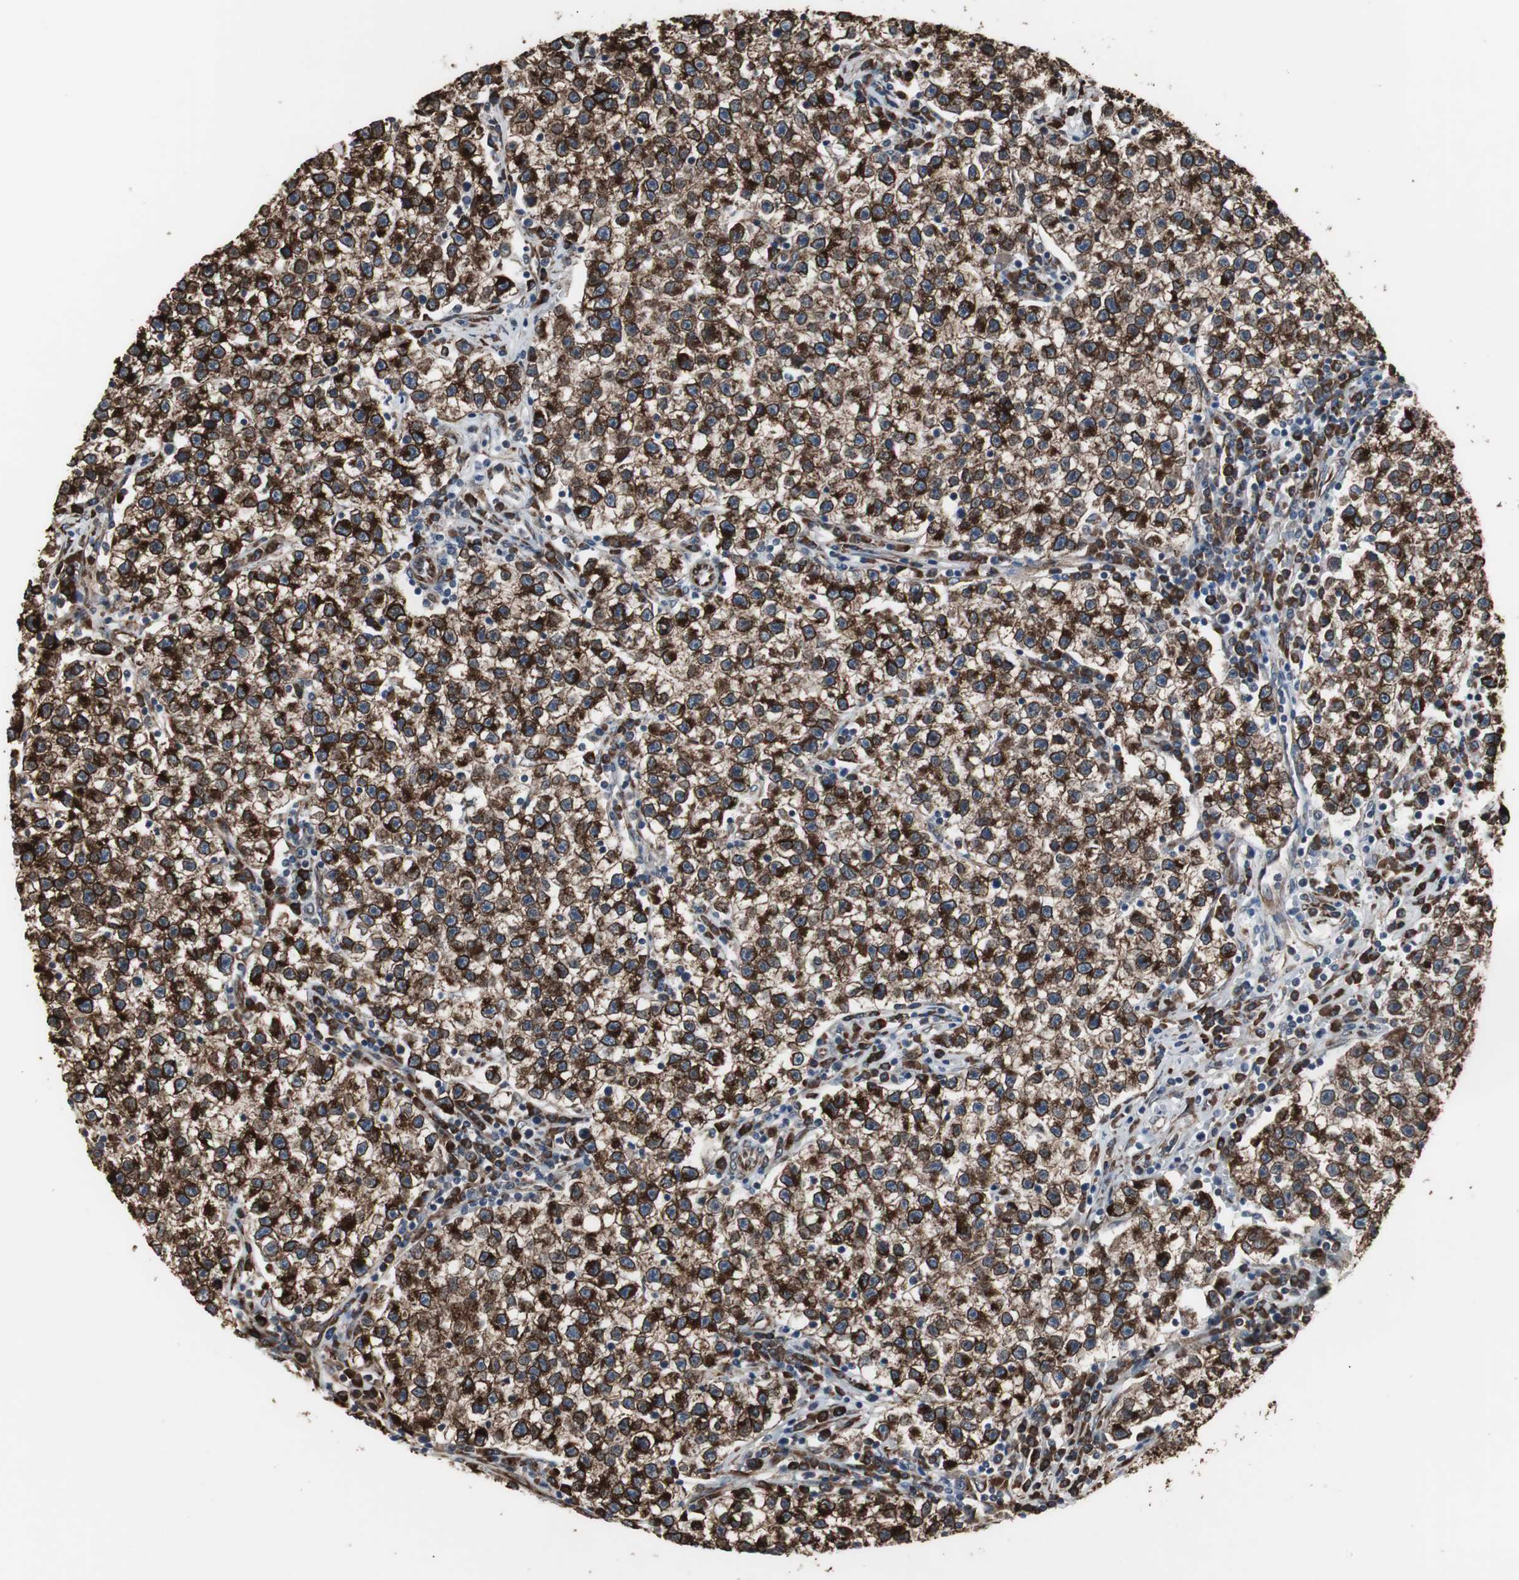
{"staining": {"intensity": "strong", "quantity": ">75%", "location": "cytoplasmic/membranous"}, "tissue": "testis cancer", "cell_type": "Tumor cells", "image_type": "cancer", "snomed": [{"axis": "morphology", "description": "Seminoma, NOS"}, {"axis": "topography", "description": "Testis"}], "caption": "About >75% of tumor cells in testis cancer (seminoma) reveal strong cytoplasmic/membranous protein staining as visualized by brown immunohistochemical staining.", "gene": "CALU", "patient": {"sex": "male", "age": 22}}